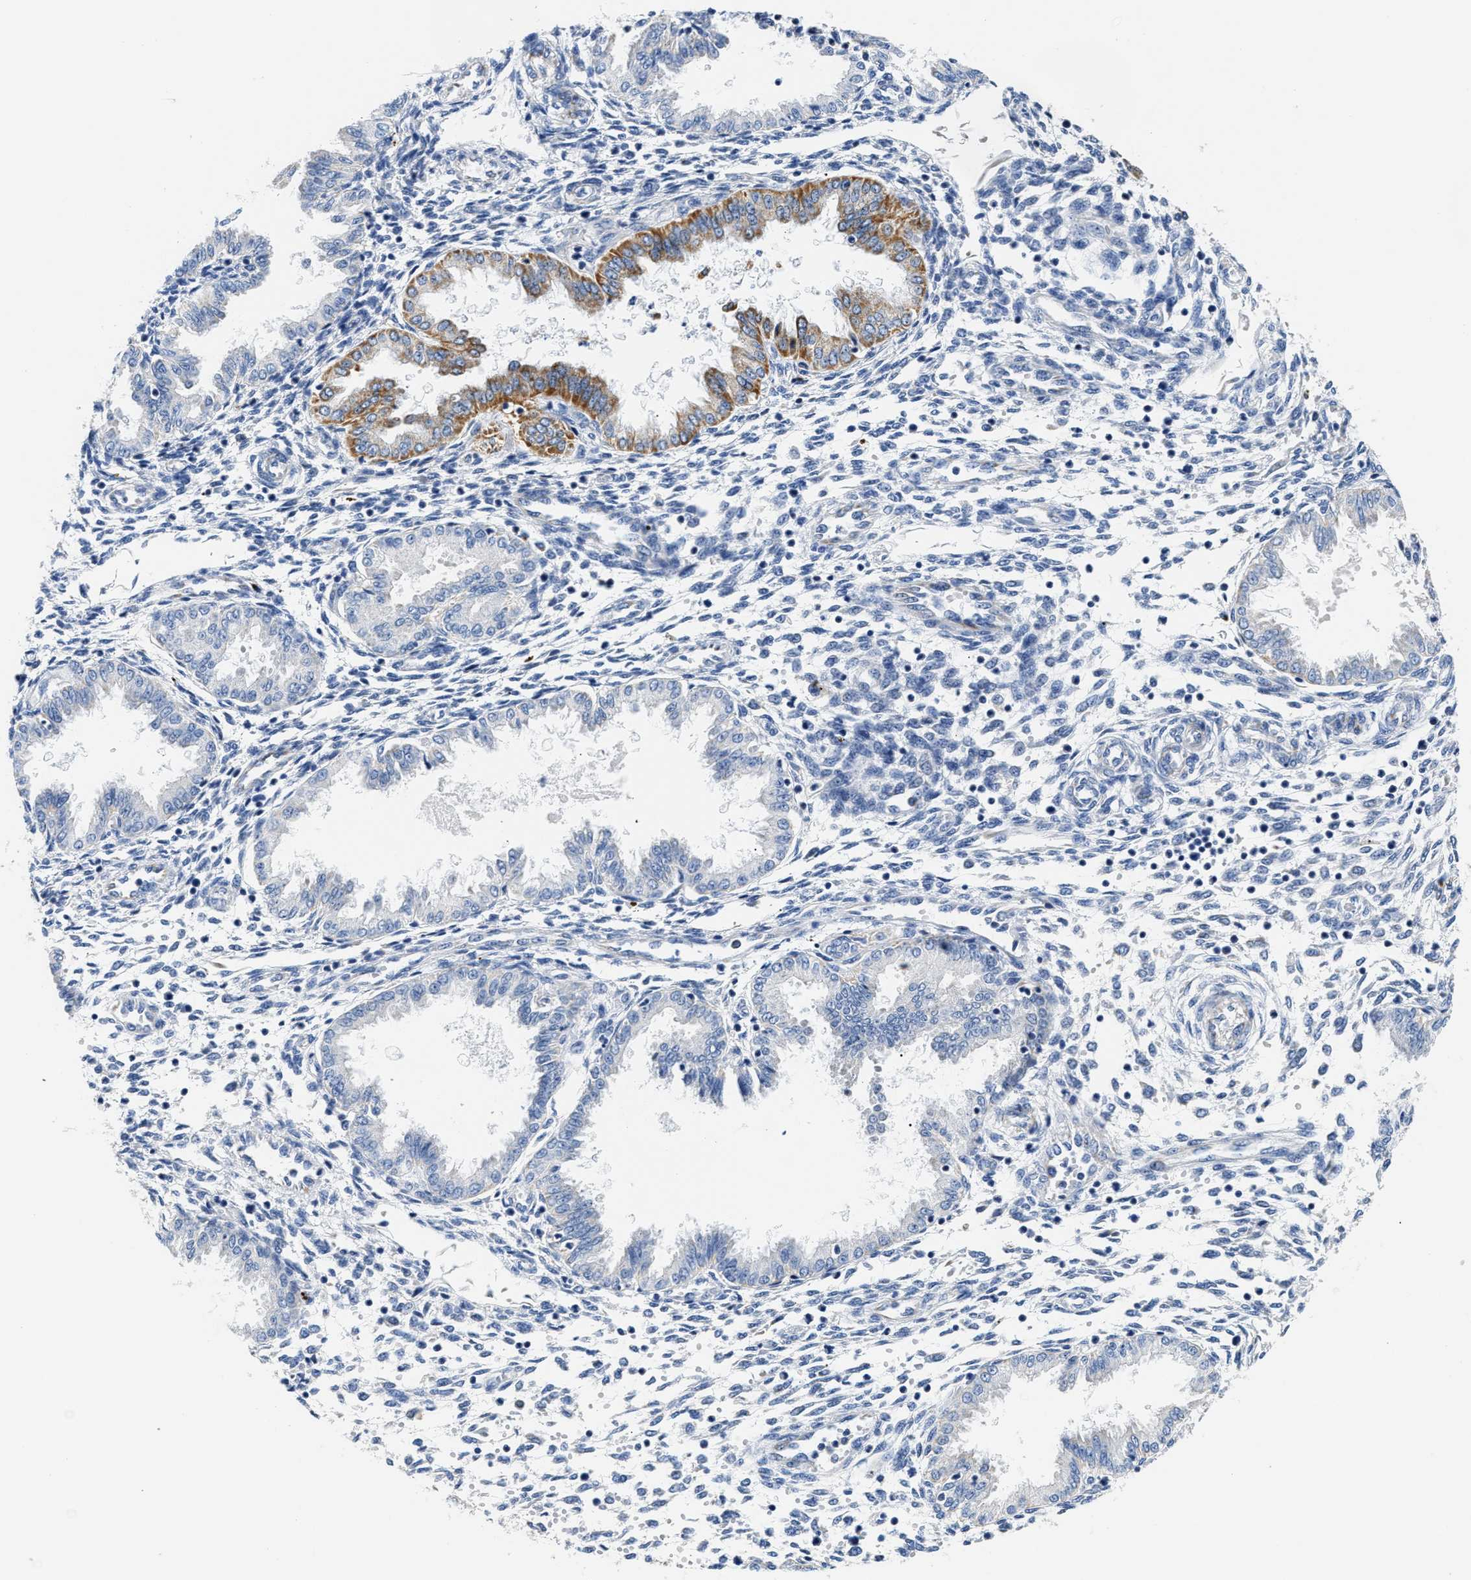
{"staining": {"intensity": "negative", "quantity": "none", "location": "none"}, "tissue": "endometrium", "cell_type": "Cells in endometrial stroma", "image_type": "normal", "snomed": [{"axis": "morphology", "description": "Normal tissue, NOS"}, {"axis": "topography", "description": "Endometrium"}], "caption": "DAB immunohistochemical staining of unremarkable human endometrium reveals no significant staining in cells in endometrial stroma.", "gene": "ACADVL", "patient": {"sex": "female", "age": 33}}